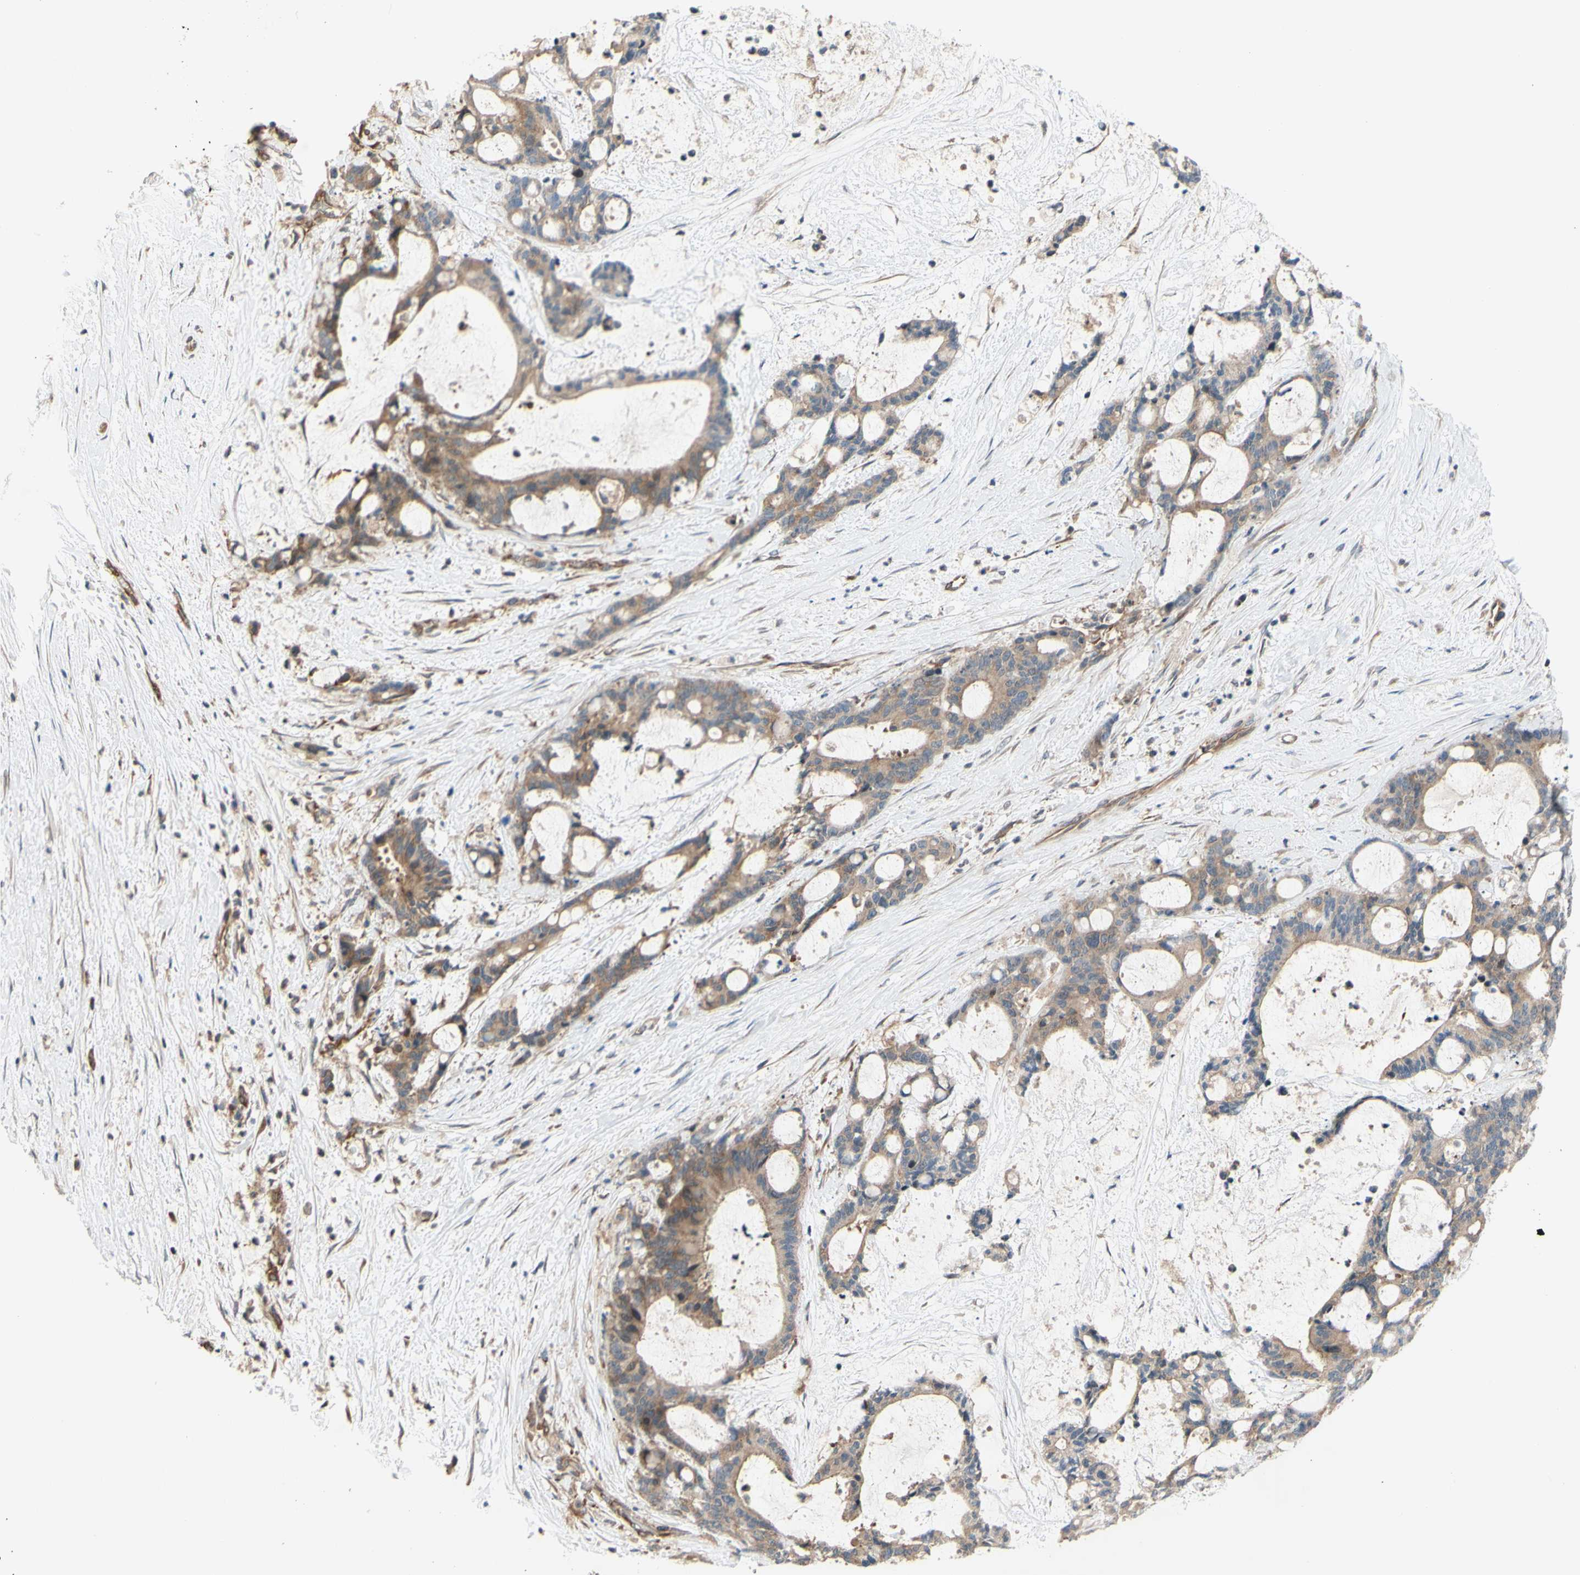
{"staining": {"intensity": "moderate", "quantity": ">75%", "location": "cytoplasmic/membranous"}, "tissue": "liver cancer", "cell_type": "Tumor cells", "image_type": "cancer", "snomed": [{"axis": "morphology", "description": "Cholangiocarcinoma"}, {"axis": "topography", "description": "Liver"}], "caption": "A brown stain shows moderate cytoplasmic/membranous positivity of a protein in human liver cholangiocarcinoma tumor cells.", "gene": "DYNLRB1", "patient": {"sex": "female", "age": 73}}